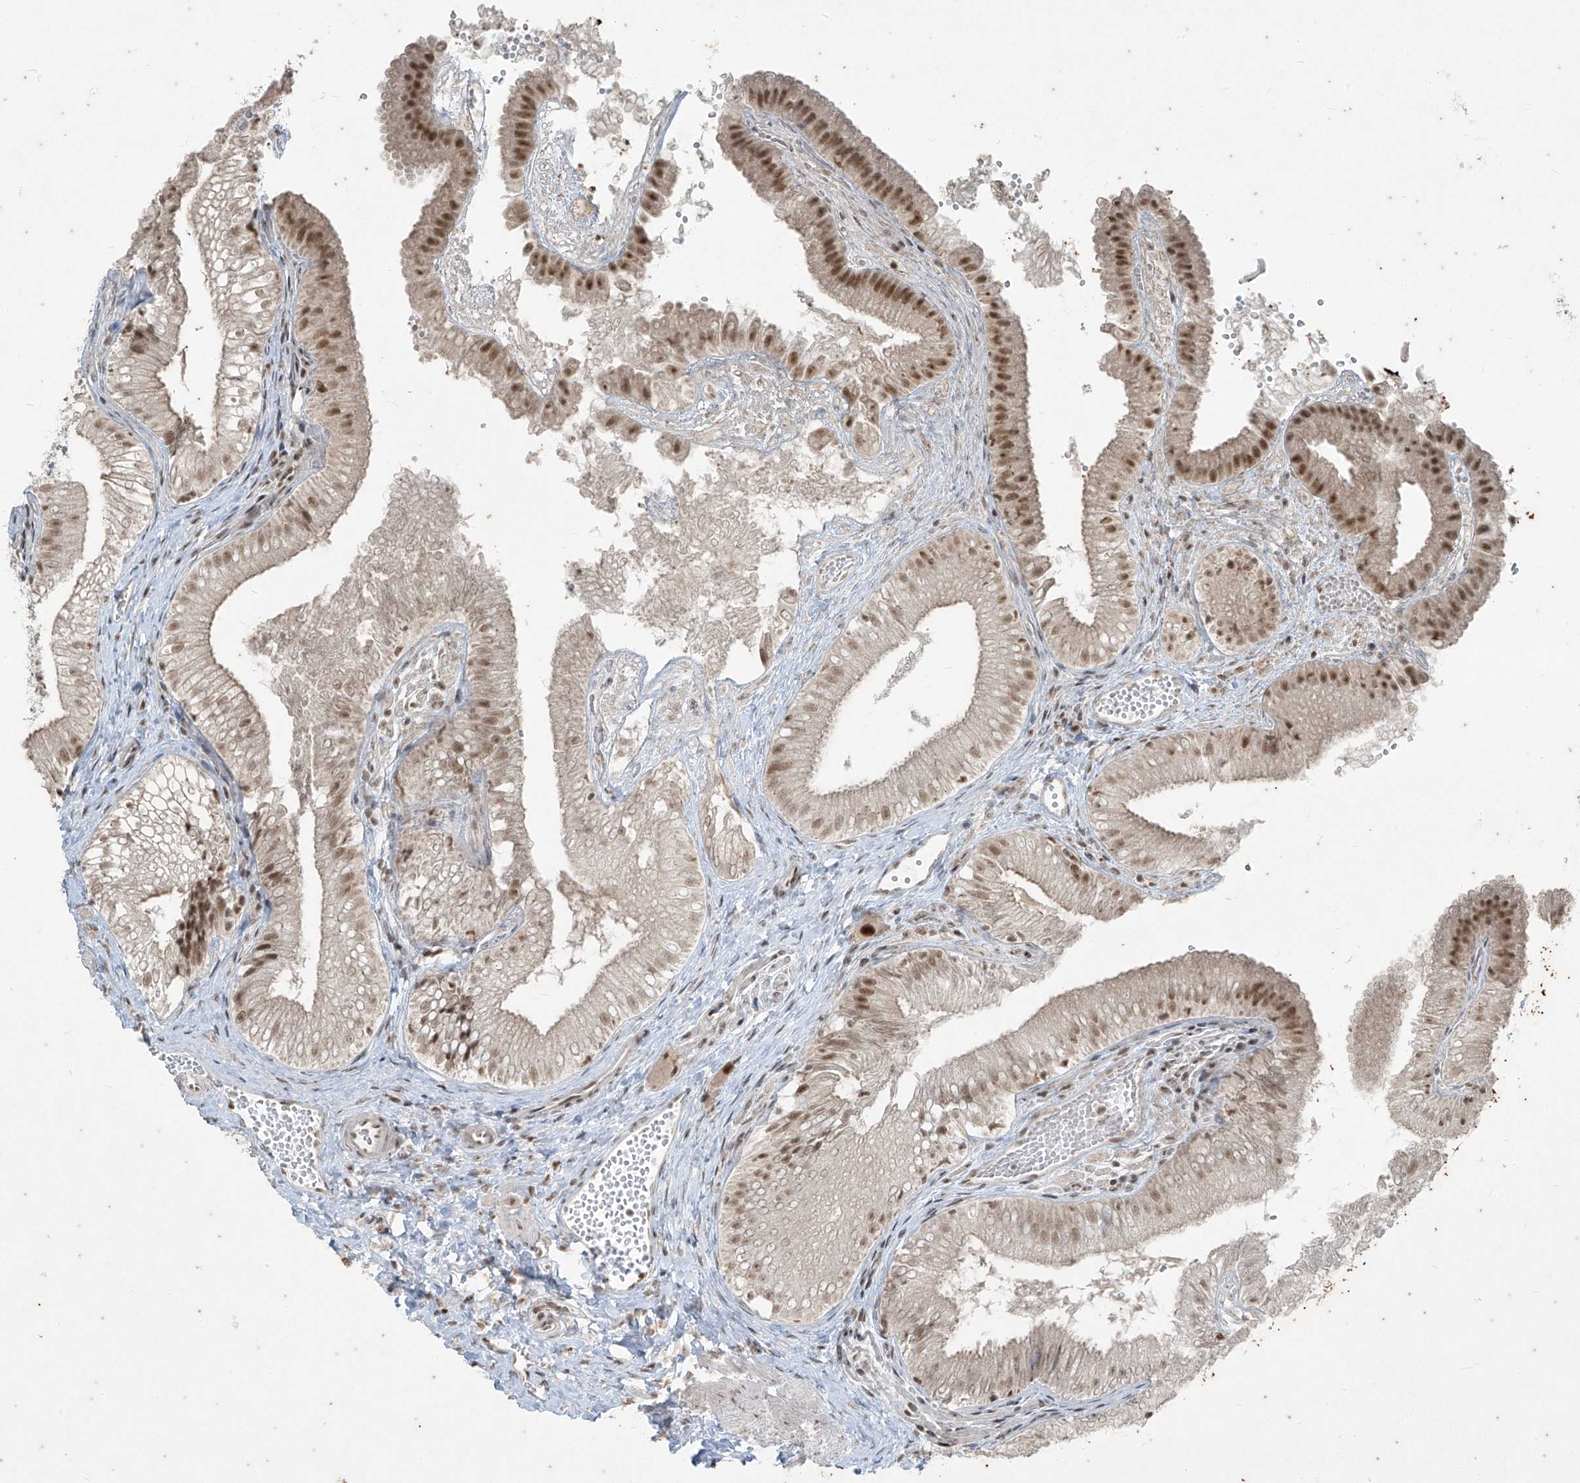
{"staining": {"intensity": "moderate", "quantity": ">75%", "location": "nuclear"}, "tissue": "gallbladder", "cell_type": "Glandular cells", "image_type": "normal", "snomed": [{"axis": "morphology", "description": "Normal tissue, NOS"}, {"axis": "topography", "description": "Gallbladder"}], "caption": "A high-resolution image shows immunohistochemistry (IHC) staining of normal gallbladder, which demonstrates moderate nuclear staining in approximately >75% of glandular cells. The protein is stained brown, and the nuclei are stained in blue (DAB (3,3'-diaminobenzidine) IHC with brightfield microscopy, high magnification).", "gene": "ZNF354B", "patient": {"sex": "female", "age": 30}}